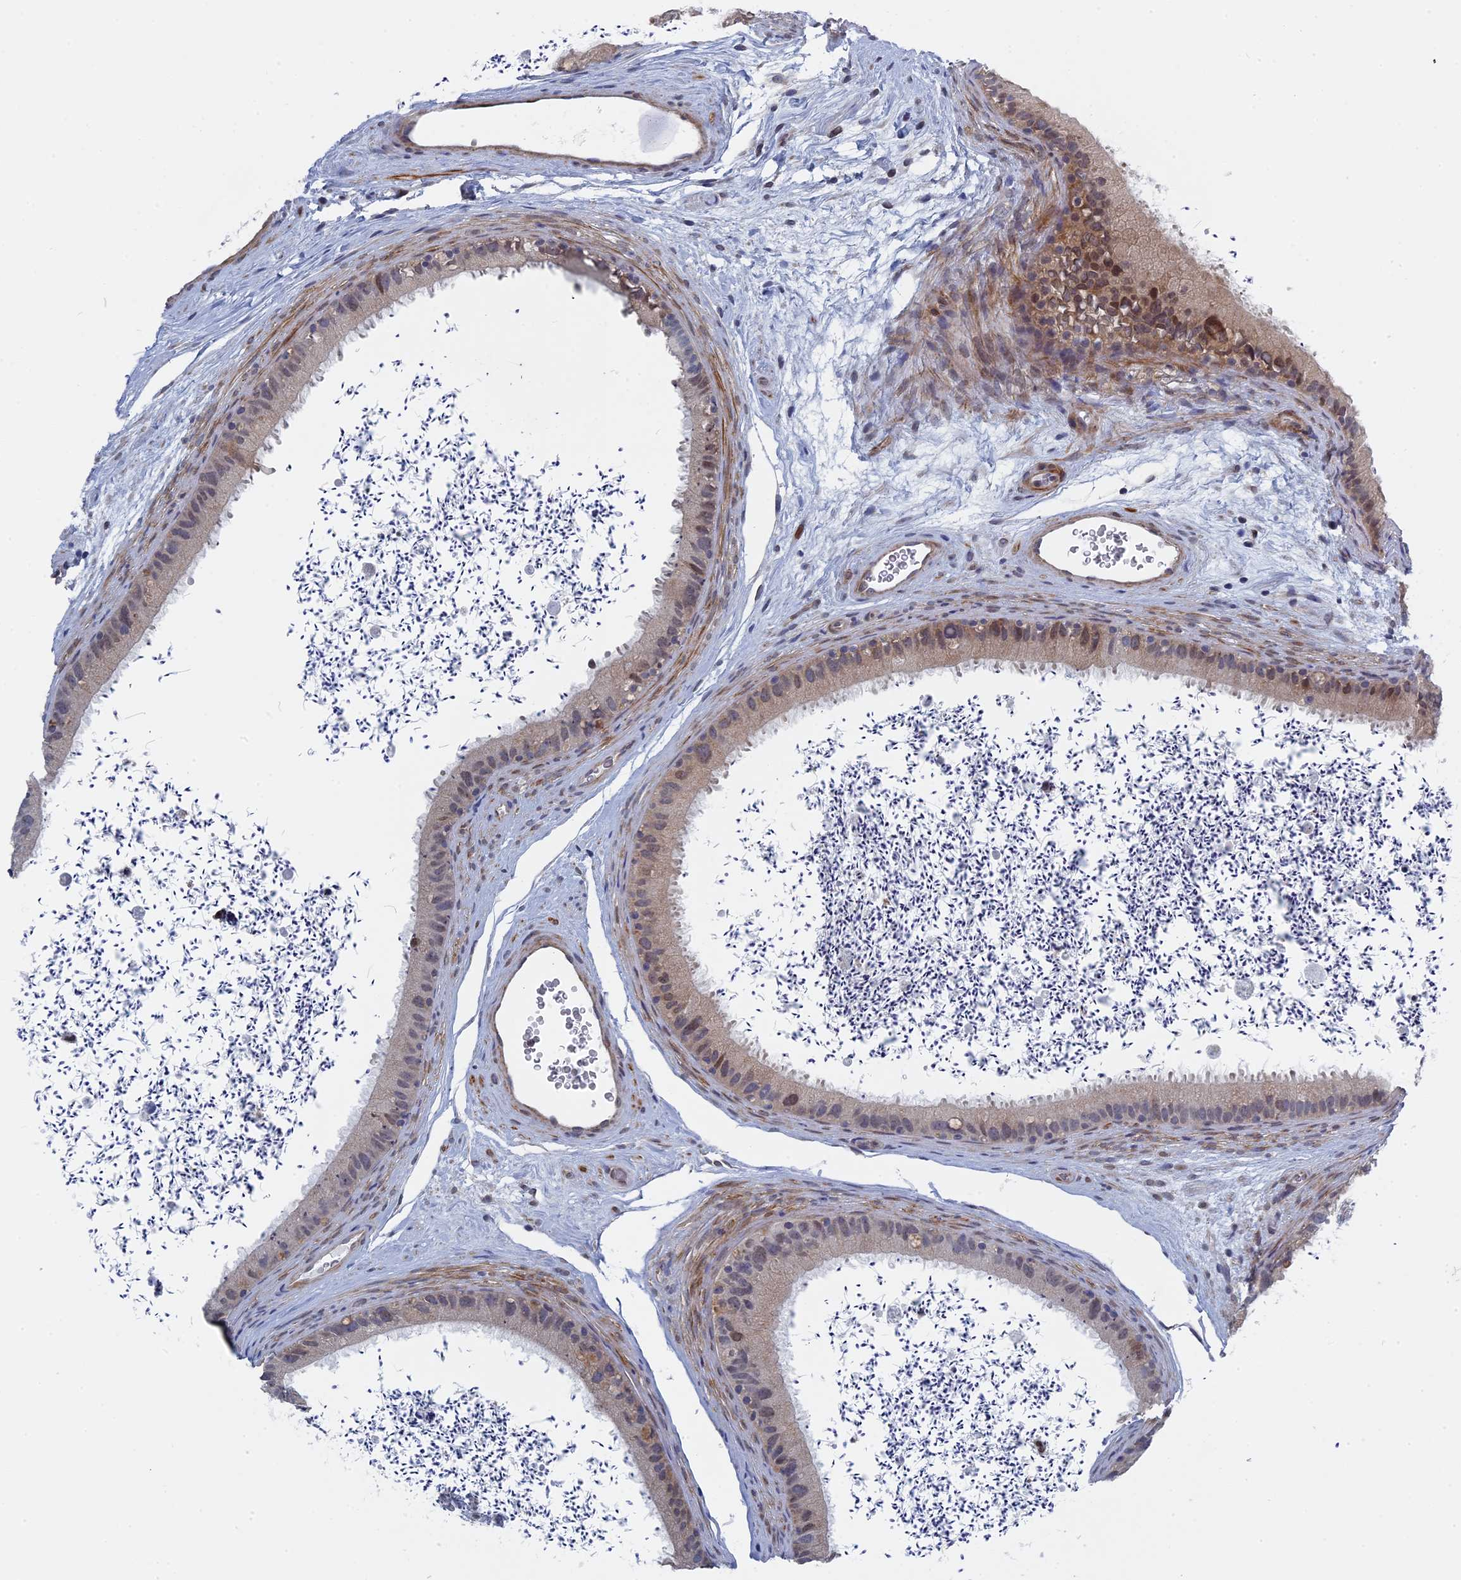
{"staining": {"intensity": "weak", "quantity": "<25%", "location": "cytoplasmic/membranous"}, "tissue": "epididymis", "cell_type": "Glandular cells", "image_type": "normal", "snomed": [{"axis": "morphology", "description": "Normal tissue, NOS"}, {"axis": "topography", "description": "Epididymis, spermatic cord, NOS"}], "caption": "Photomicrograph shows no protein expression in glandular cells of unremarkable epididymis.", "gene": "MTRF1", "patient": {"sex": "male", "age": 50}}